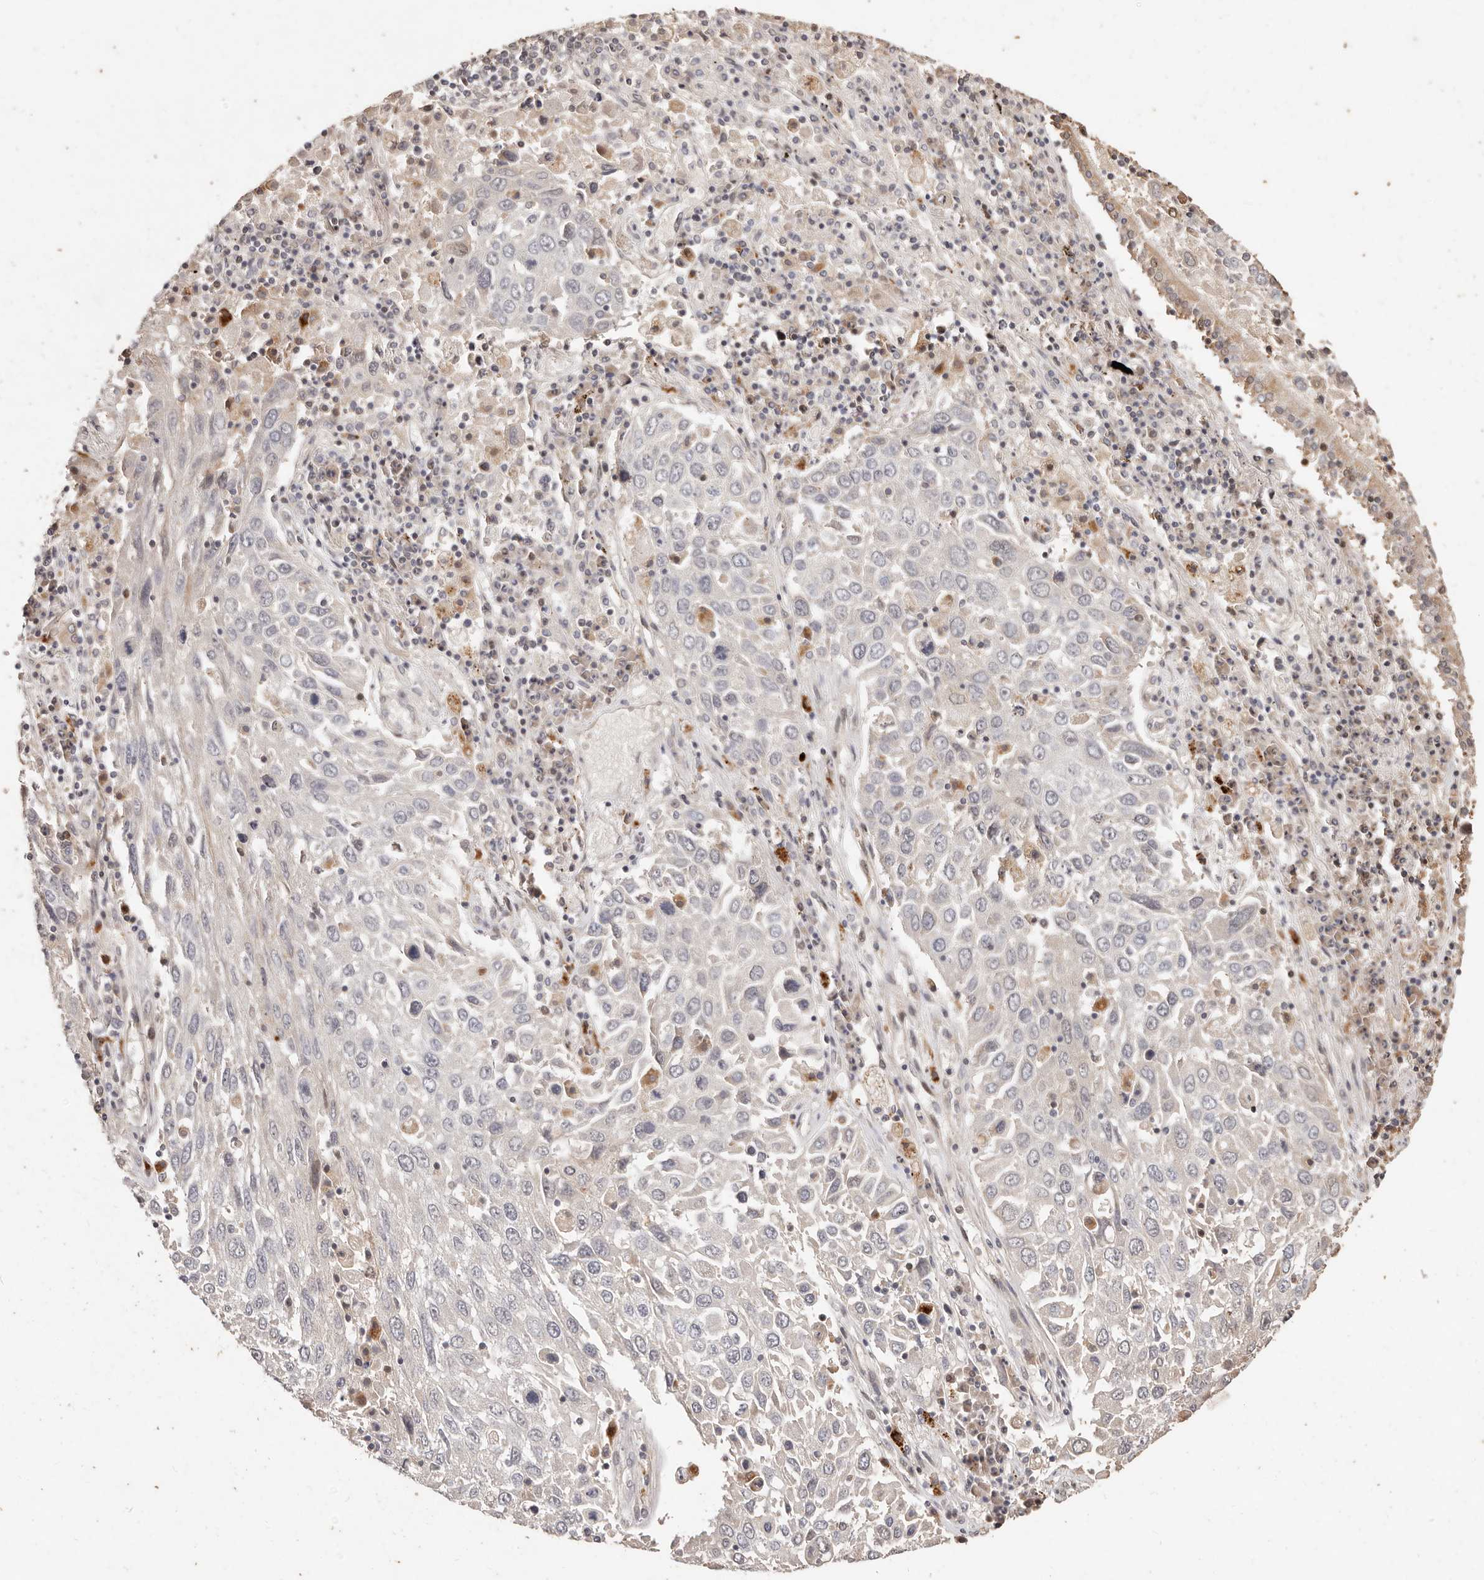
{"staining": {"intensity": "negative", "quantity": "none", "location": "none"}, "tissue": "lung cancer", "cell_type": "Tumor cells", "image_type": "cancer", "snomed": [{"axis": "morphology", "description": "Squamous cell carcinoma, NOS"}, {"axis": "topography", "description": "Lung"}], "caption": "Tumor cells show no significant expression in lung cancer (squamous cell carcinoma).", "gene": "KIF9", "patient": {"sex": "male", "age": 65}}